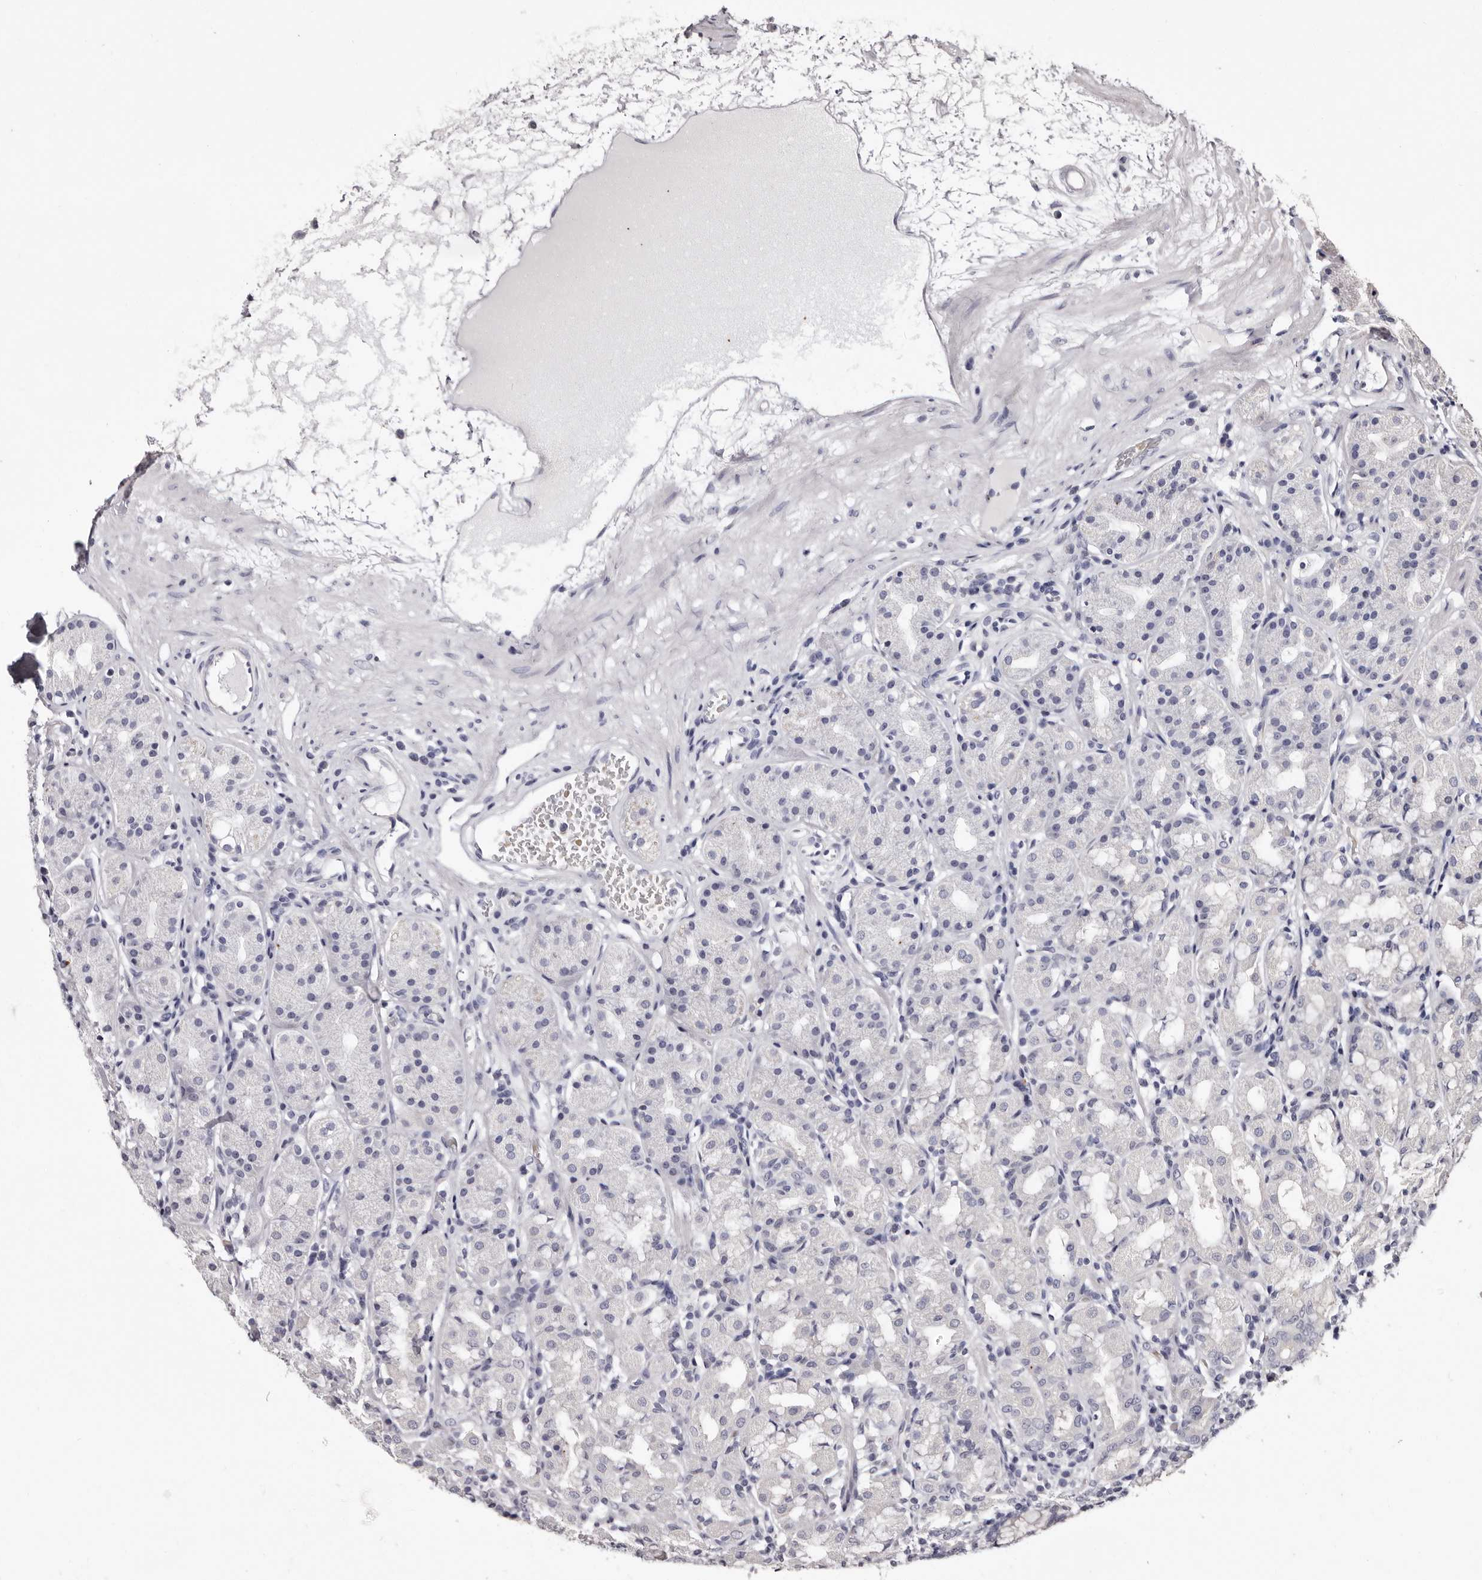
{"staining": {"intensity": "negative", "quantity": "none", "location": "none"}, "tissue": "stomach", "cell_type": "Glandular cells", "image_type": "normal", "snomed": [{"axis": "morphology", "description": "Normal tissue, NOS"}, {"axis": "topography", "description": "Stomach, lower"}], "caption": "DAB (3,3'-diaminobenzidine) immunohistochemical staining of unremarkable human stomach exhibits no significant staining in glandular cells. The staining is performed using DAB (3,3'-diaminobenzidine) brown chromogen with nuclei counter-stained in using hematoxylin.", "gene": "BPGM", "patient": {"sex": "female", "age": 56}}